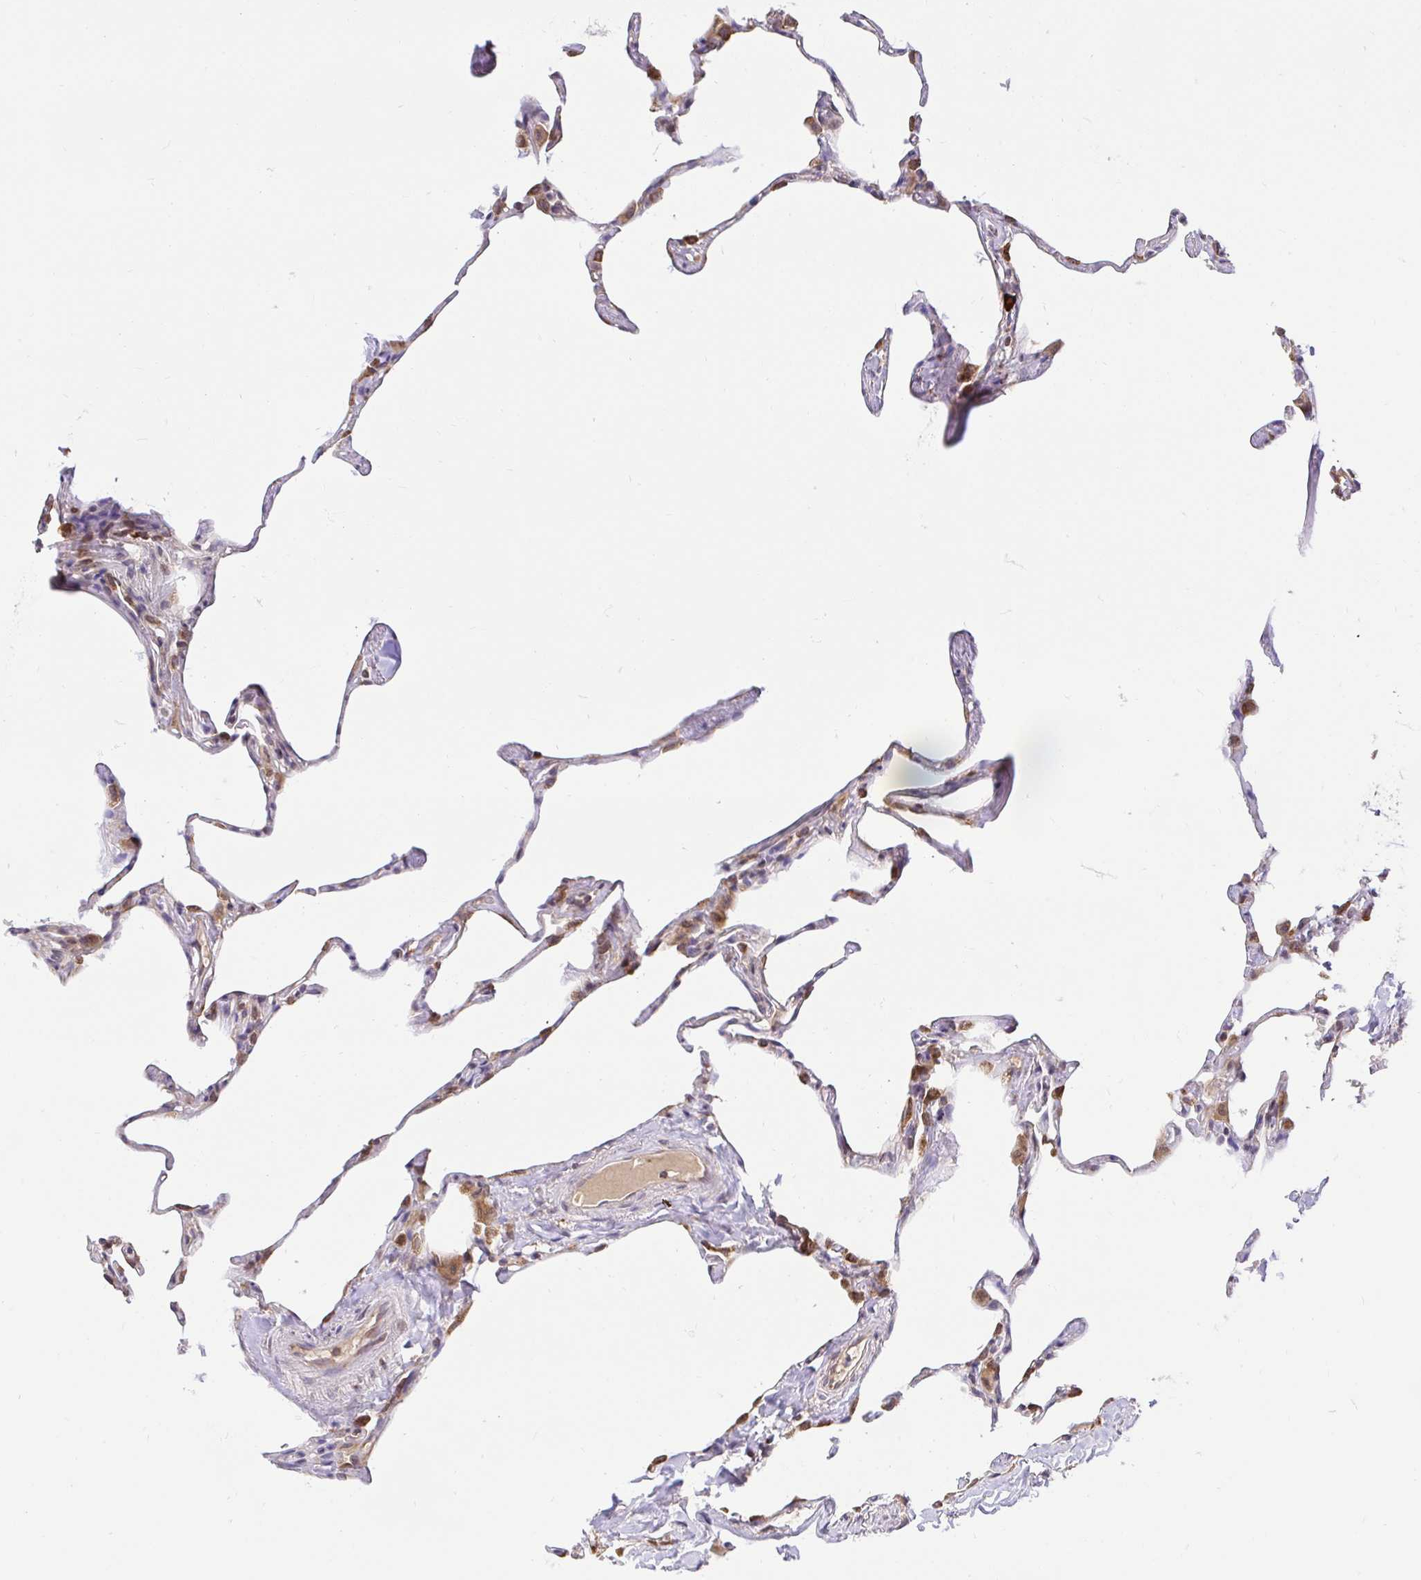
{"staining": {"intensity": "moderate", "quantity": "25%-75%", "location": "cytoplasmic/membranous"}, "tissue": "lung", "cell_type": "Alveolar cells", "image_type": "normal", "snomed": [{"axis": "morphology", "description": "Normal tissue, NOS"}, {"axis": "topography", "description": "Lung"}], "caption": "Brown immunohistochemical staining in unremarkable human lung exhibits moderate cytoplasmic/membranous positivity in about 25%-75% of alveolar cells.", "gene": "NAALAD2", "patient": {"sex": "male", "age": 65}}